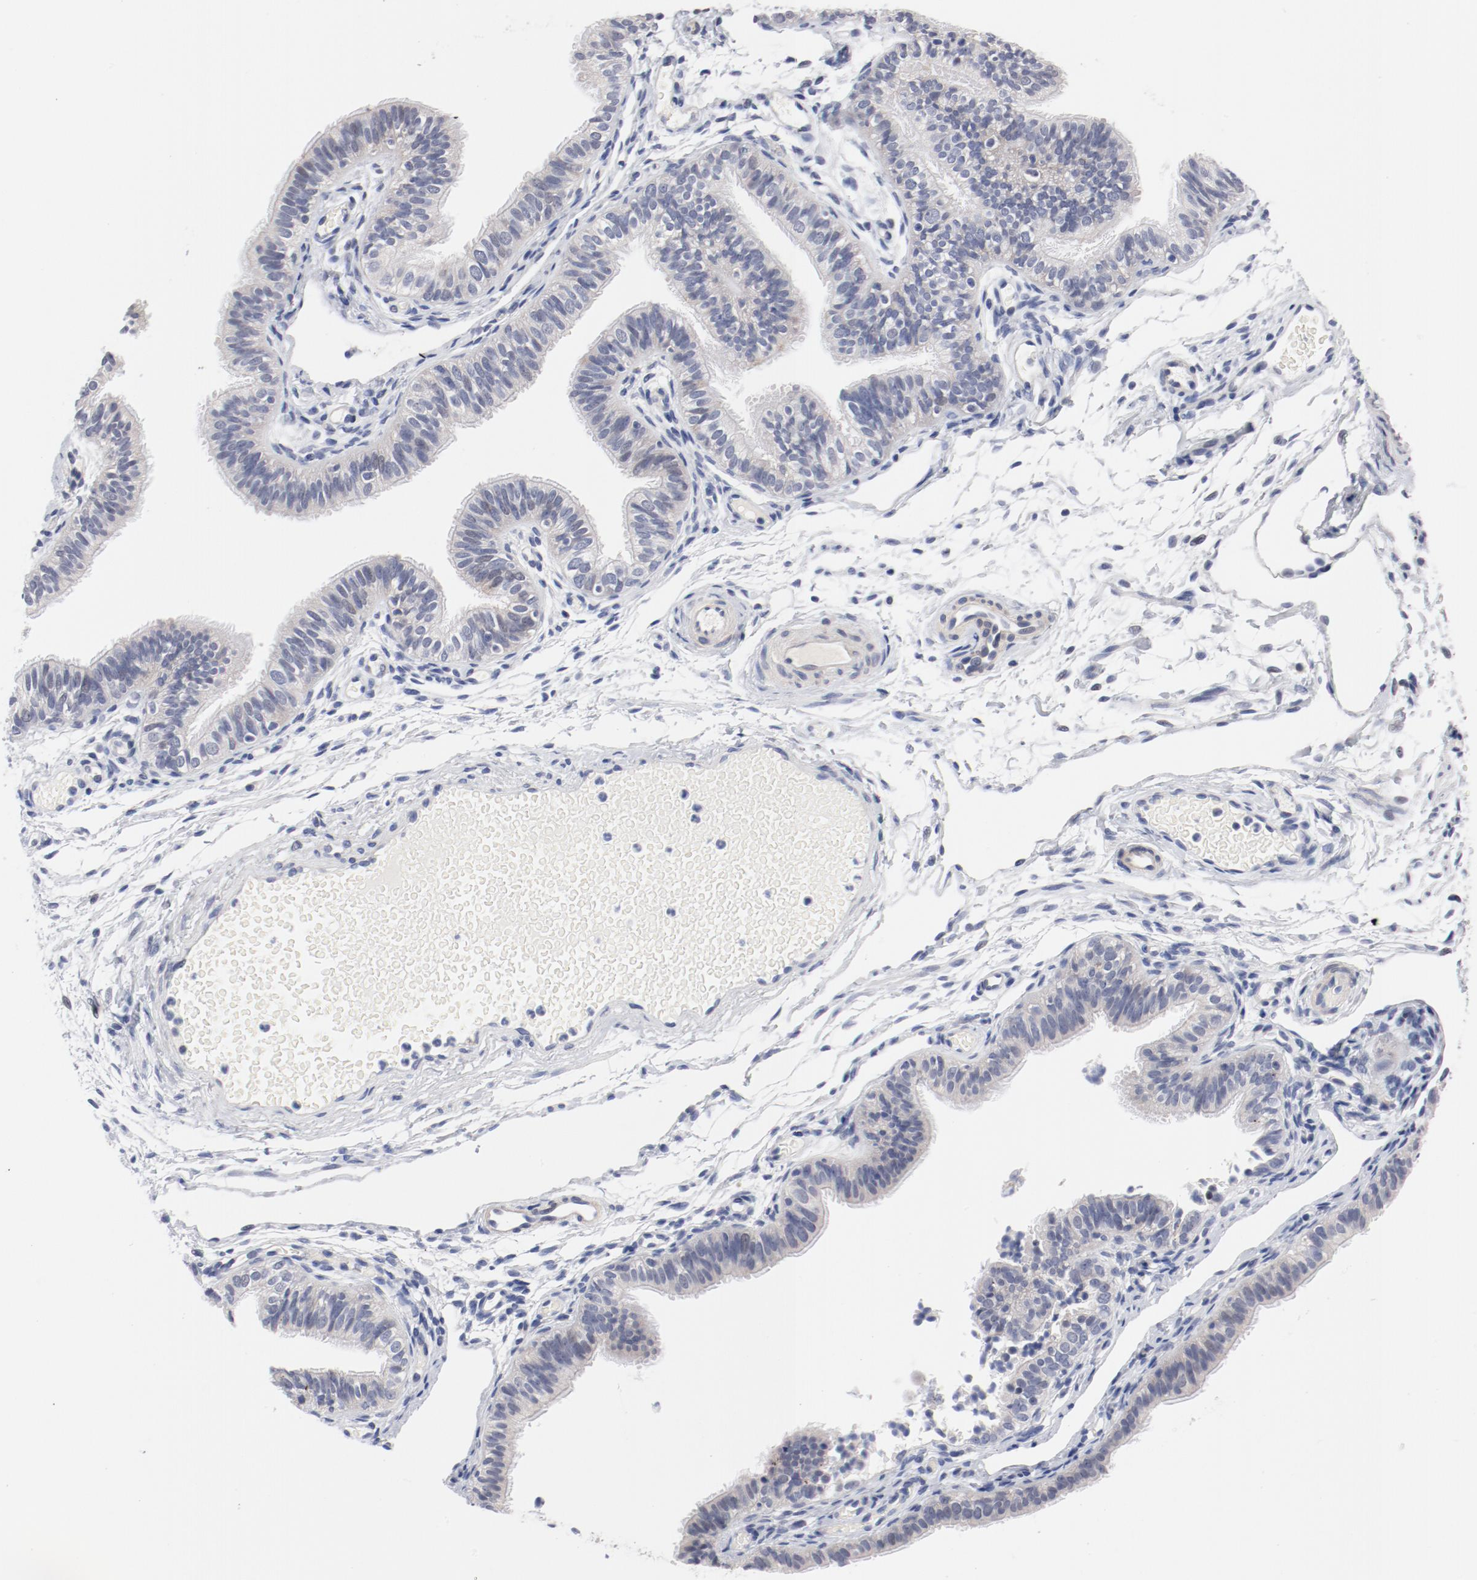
{"staining": {"intensity": "negative", "quantity": "none", "location": "none"}, "tissue": "fallopian tube", "cell_type": "Glandular cells", "image_type": "normal", "snomed": [{"axis": "morphology", "description": "Normal tissue, NOS"}, {"axis": "morphology", "description": "Dermoid, NOS"}, {"axis": "topography", "description": "Fallopian tube"}], "caption": "Immunohistochemistry of unremarkable human fallopian tube demonstrates no positivity in glandular cells. (DAB immunohistochemistry (IHC) visualized using brightfield microscopy, high magnification).", "gene": "KCNK13", "patient": {"sex": "female", "age": 33}}